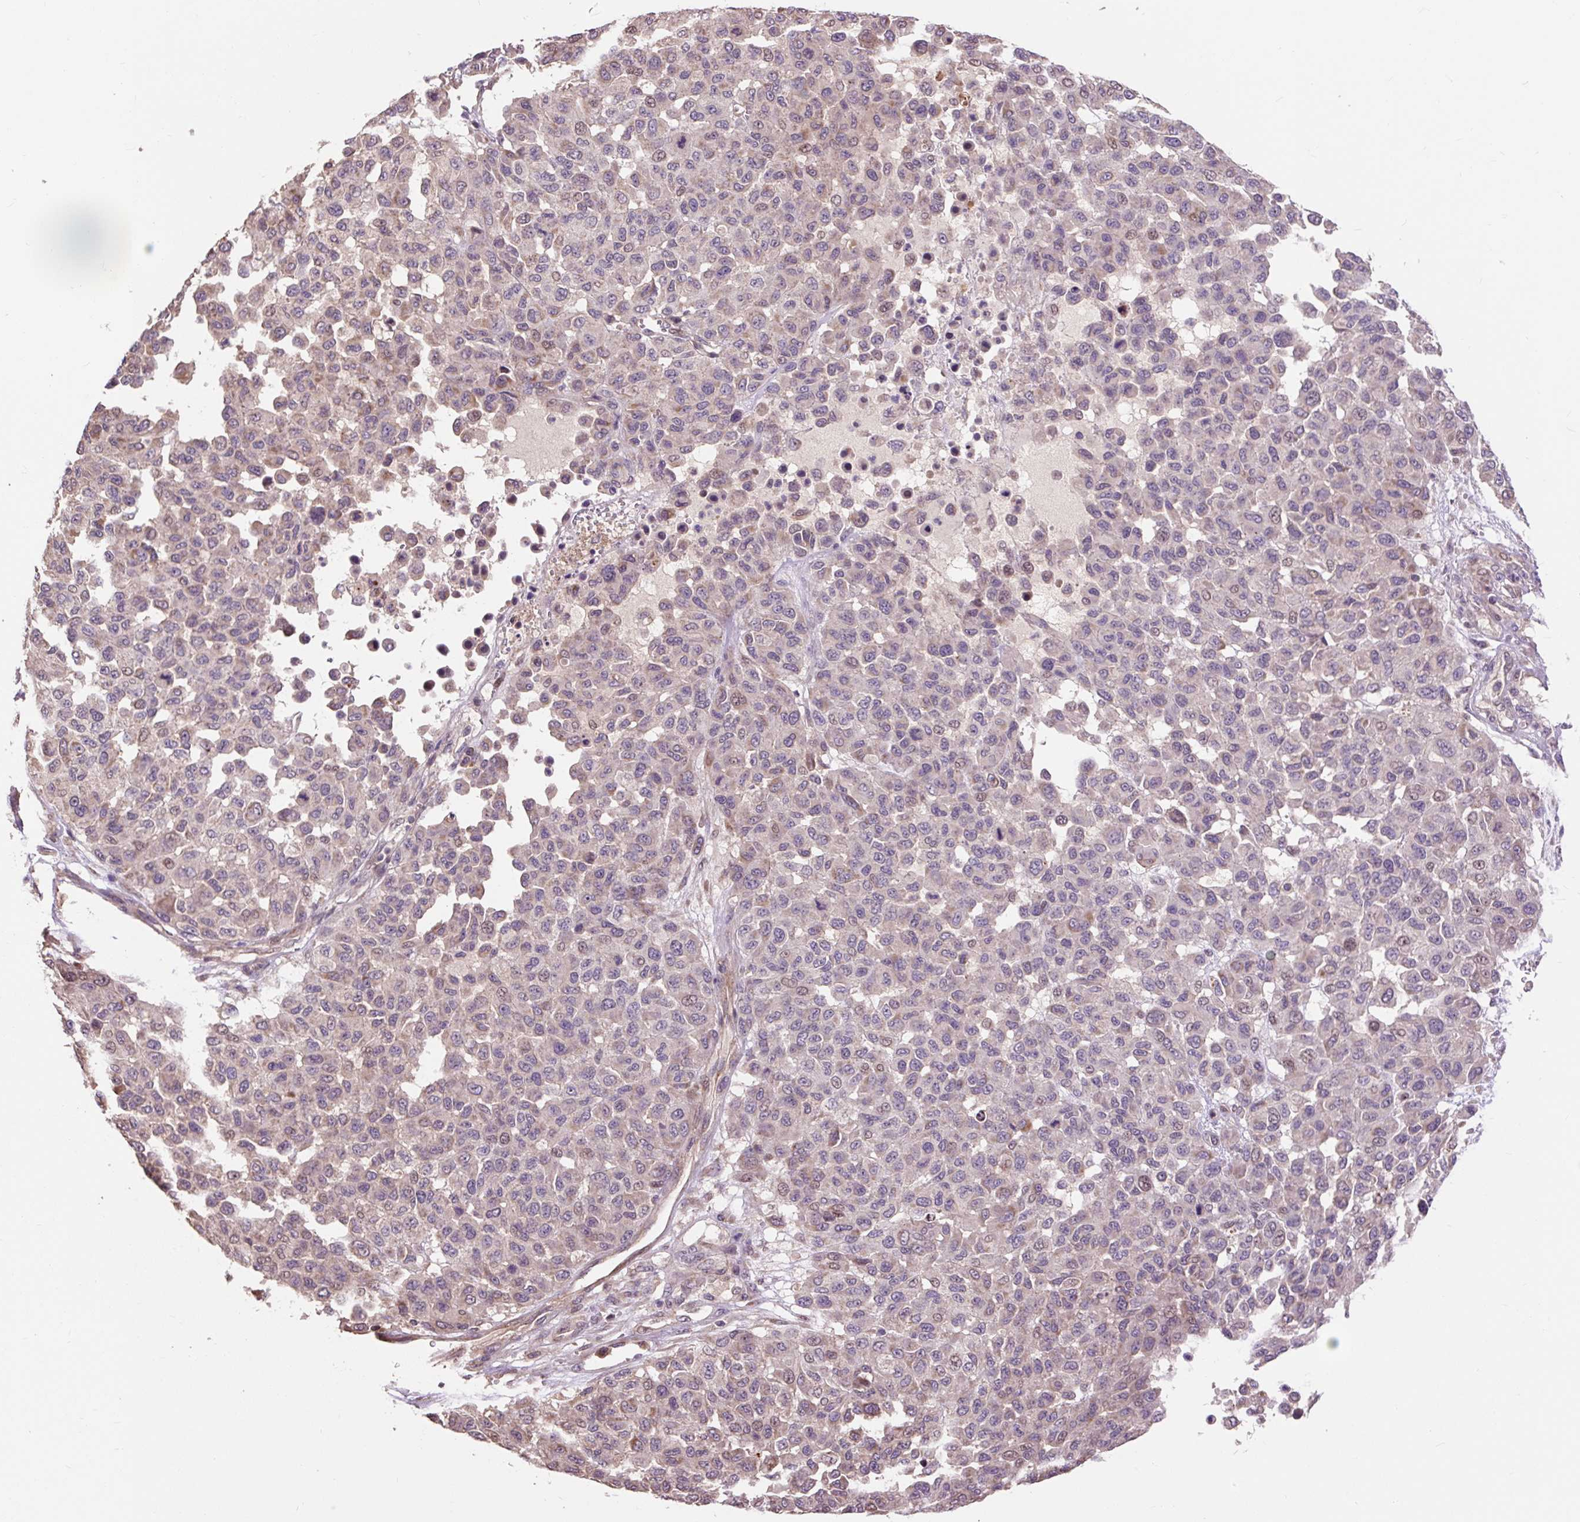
{"staining": {"intensity": "weak", "quantity": "25%-75%", "location": "cytoplasmic/membranous"}, "tissue": "melanoma", "cell_type": "Tumor cells", "image_type": "cancer", "snomed": [{"axis": "morphology", "description": "Malignant melanoma, NOS"}, {"axis": "topography", "description": "Skin"}], "caption": "High-power microscopy captured an IHC image of melanoma, revealing weak cytoplasmic/membranous staining in approximately 25%-75% of tumor cells.", "gene": "PRIMPOL", "patient": {"sex": "male", "age": 62}}